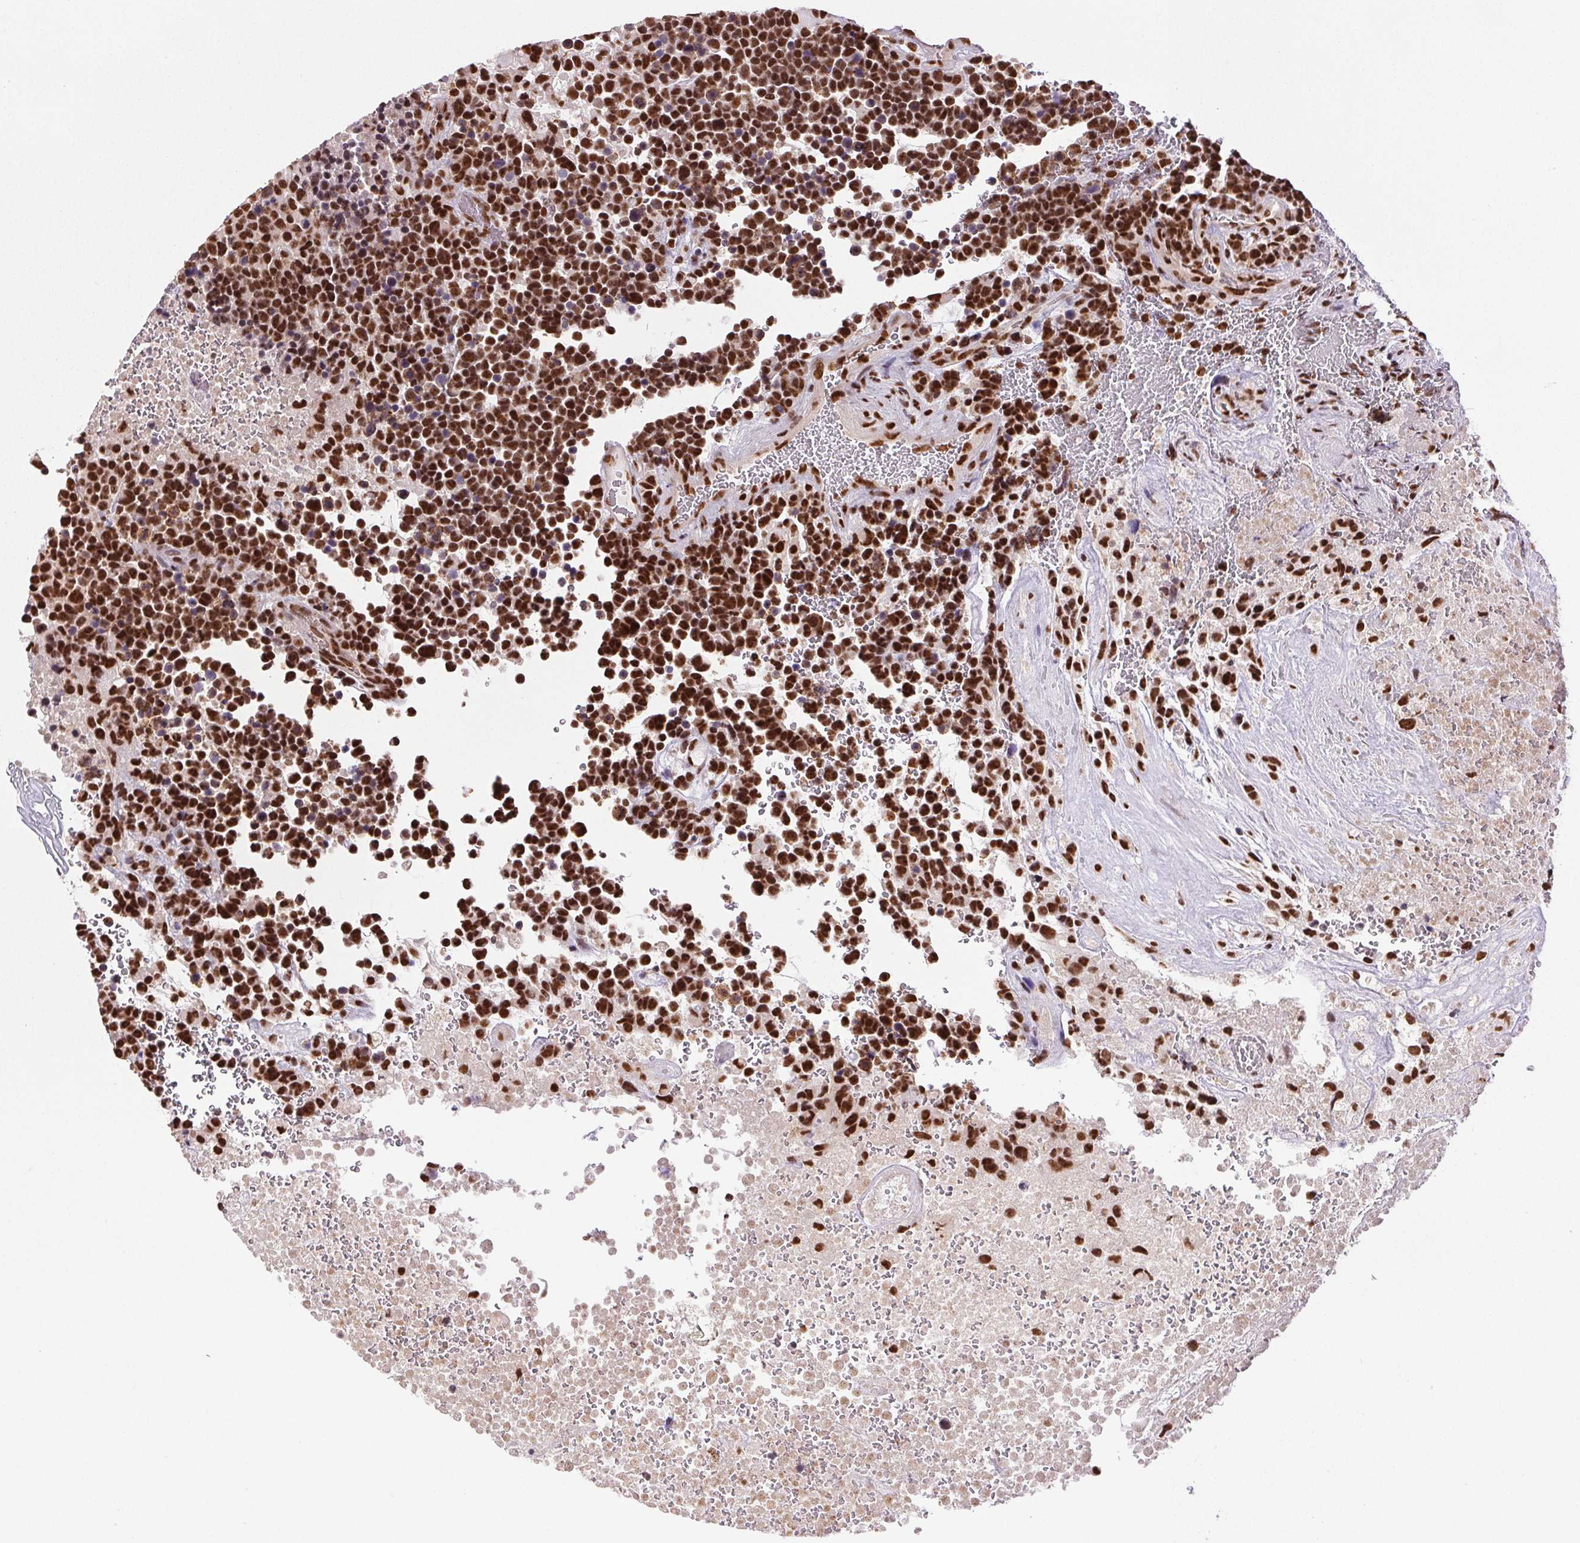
{"staining": {"intensity": "strong", "quantity": ">75%", "location": "nuclear"}, "tissue": "glioma", "cell_type": "Tumor cells", "image_type": "cancer", "snomed": [{"axis": "morphology", "description": "Glioma, malignant, High grade"}, {"axis": "topography", "description": "Brain"}], "caption": "Immunohistochemistry (IHC) photomicrograph of human malignant high-grade glioma stained for a protein (brown), which reveals high levels of strong nuclear positivity in approximately >75% of tumor cells.", "gene": "IK", "patient": {"sex": "male", "age": 33}}